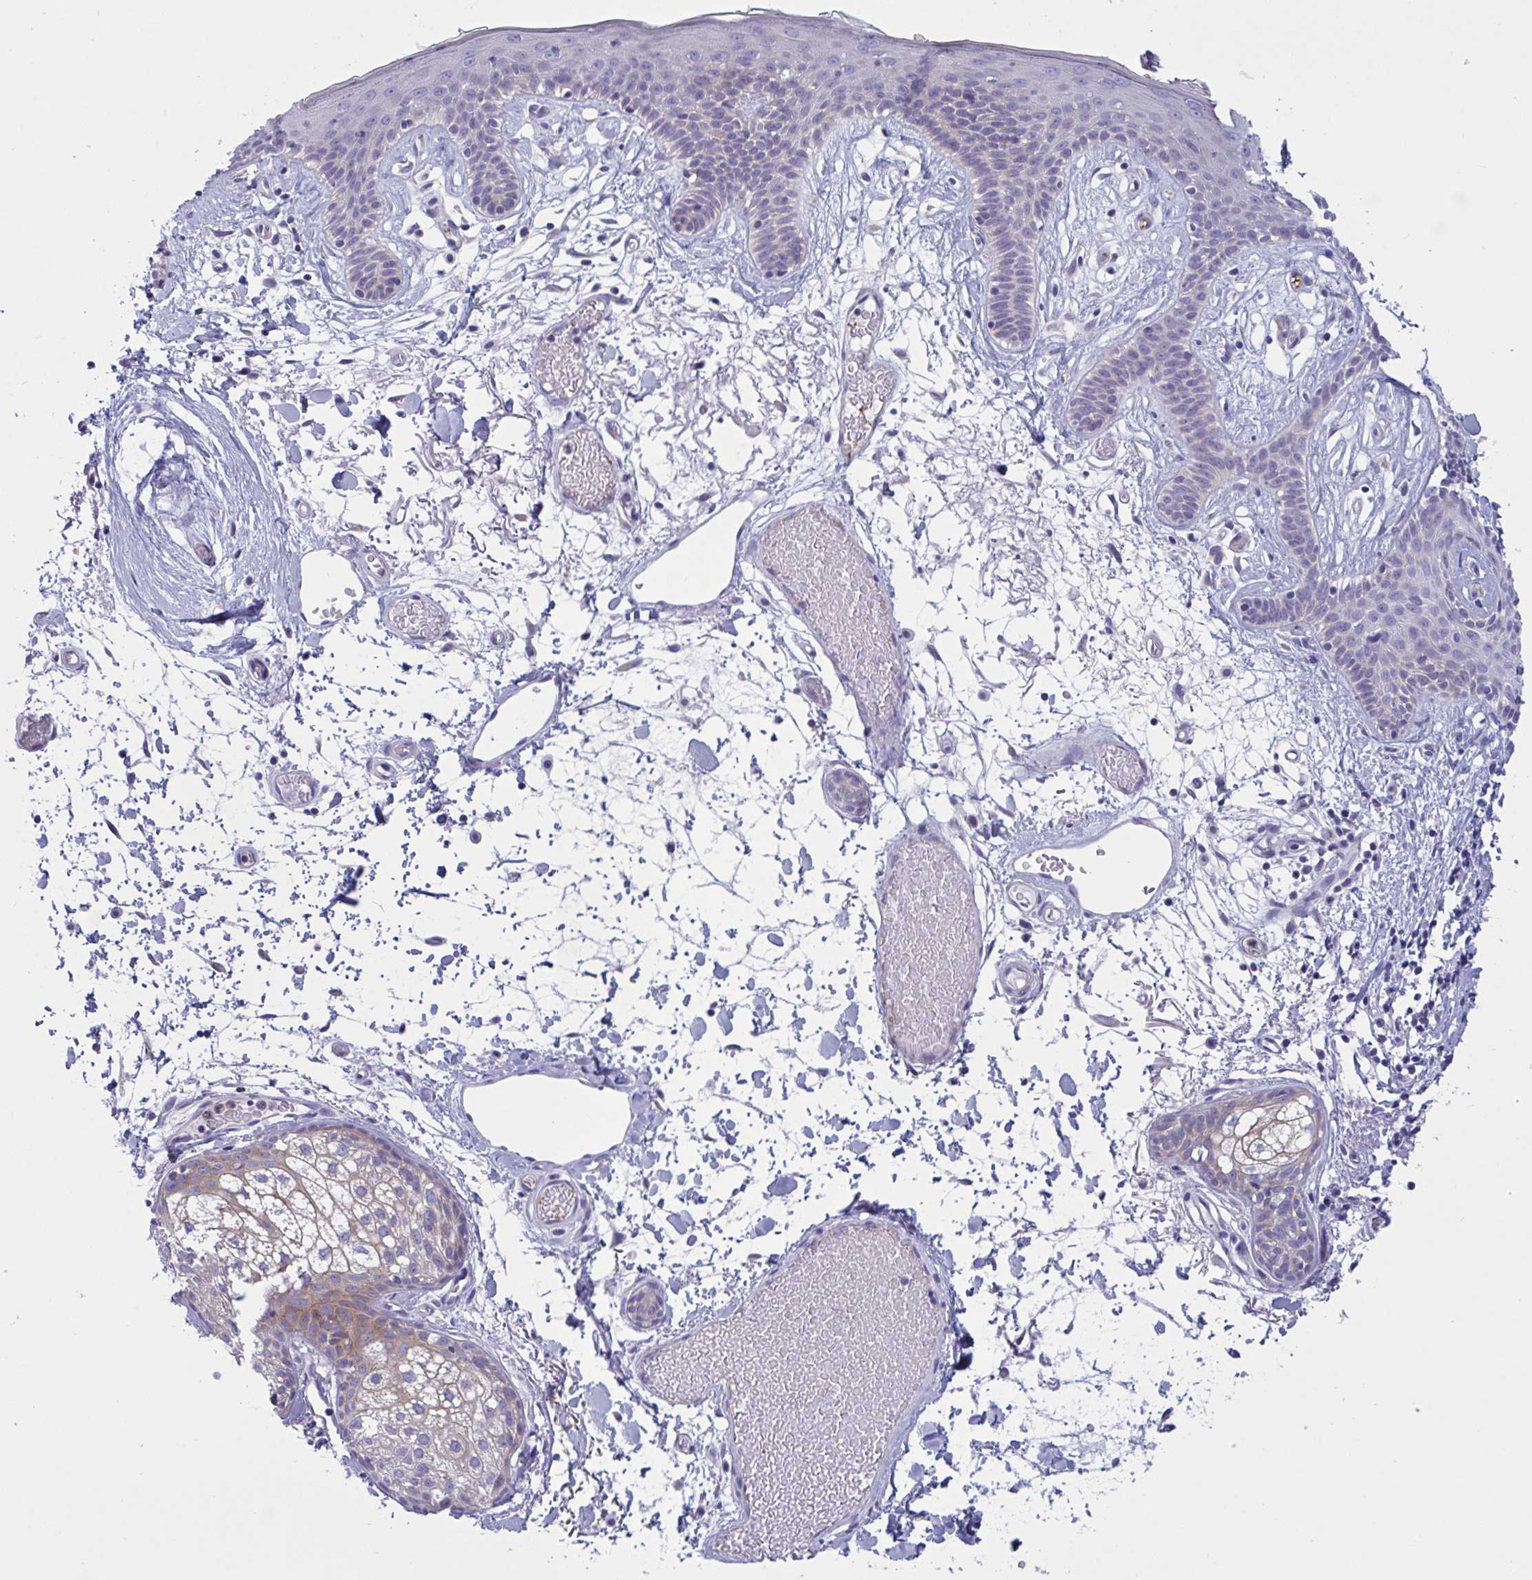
{"staining": {"intensity": "negative", "quantity": "none", "location": "none"}, "tissue": "skin", "cell_type": "Fibroblasts", "image_type": "normal", "snomed": [{"axis": "morphology", "description": "Normal tissue, NOS"}, {"axis": "topography", "description": "Skin"}], "caption": "The photomicrograph shows no staining of fibroblasts in unremarkable skin.", "gene": "OXLD1", "patient": {"sex": "male", "age": 79}}